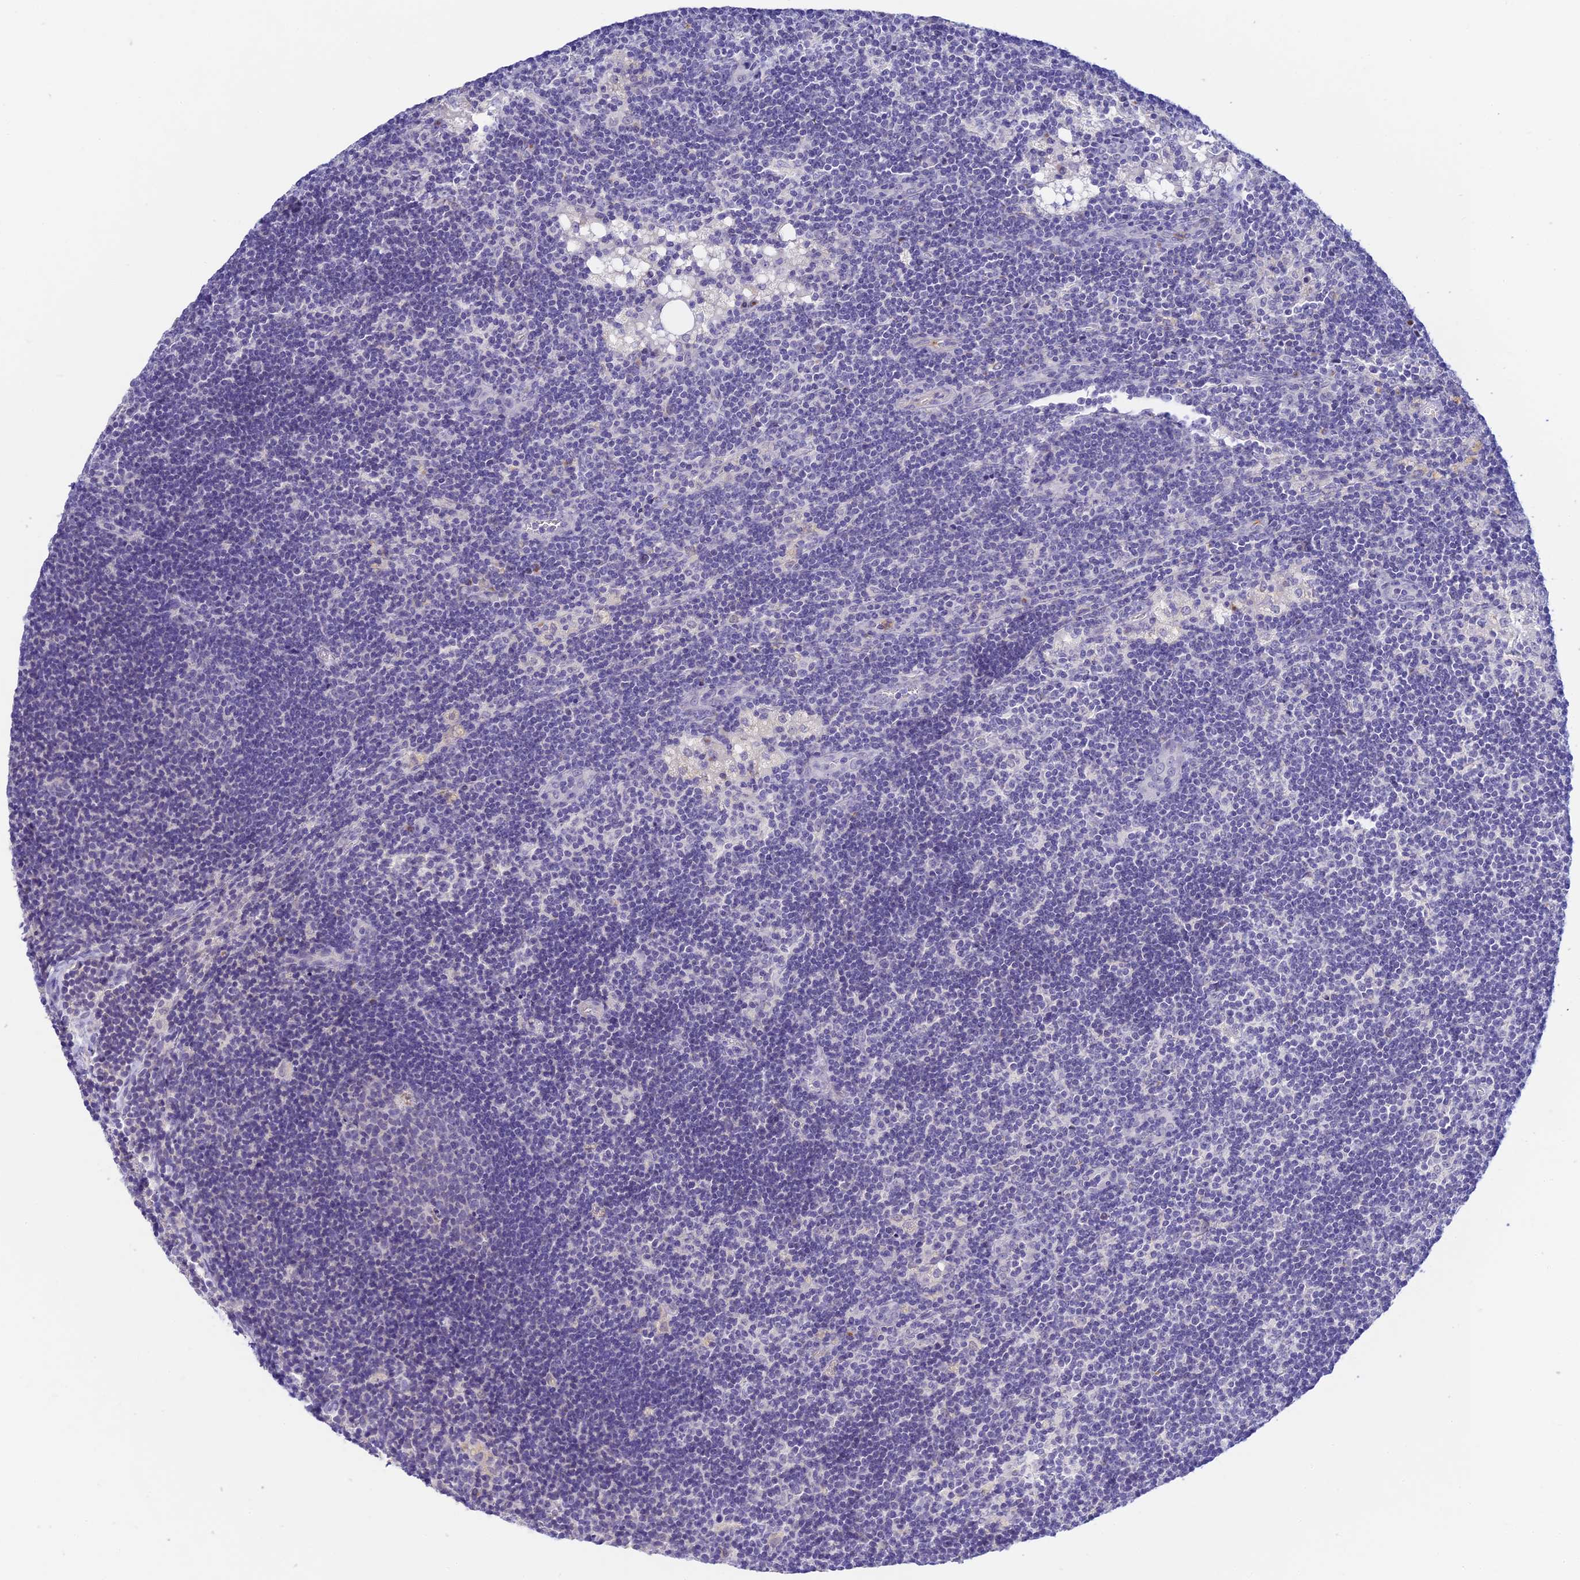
{"staining": {"intensity": "negative", "quantity": "none", "location": "none"}, "tissue": "lymph node", "cell_type": "Germinal center cells", "image_type": "normal", "snomed": [{"axis": "morphology", "description": "Normal tissue, NOS"}, {"axis": "topography", "description": "Lymph node"}], "caption": "This is a photomicrograph of immunohistochemistry staining of unremarkable lymph node, which shows no positivity in germinal center cells.", "gene": "INTS13", "patient": {"sex": "male", "age": 24}}